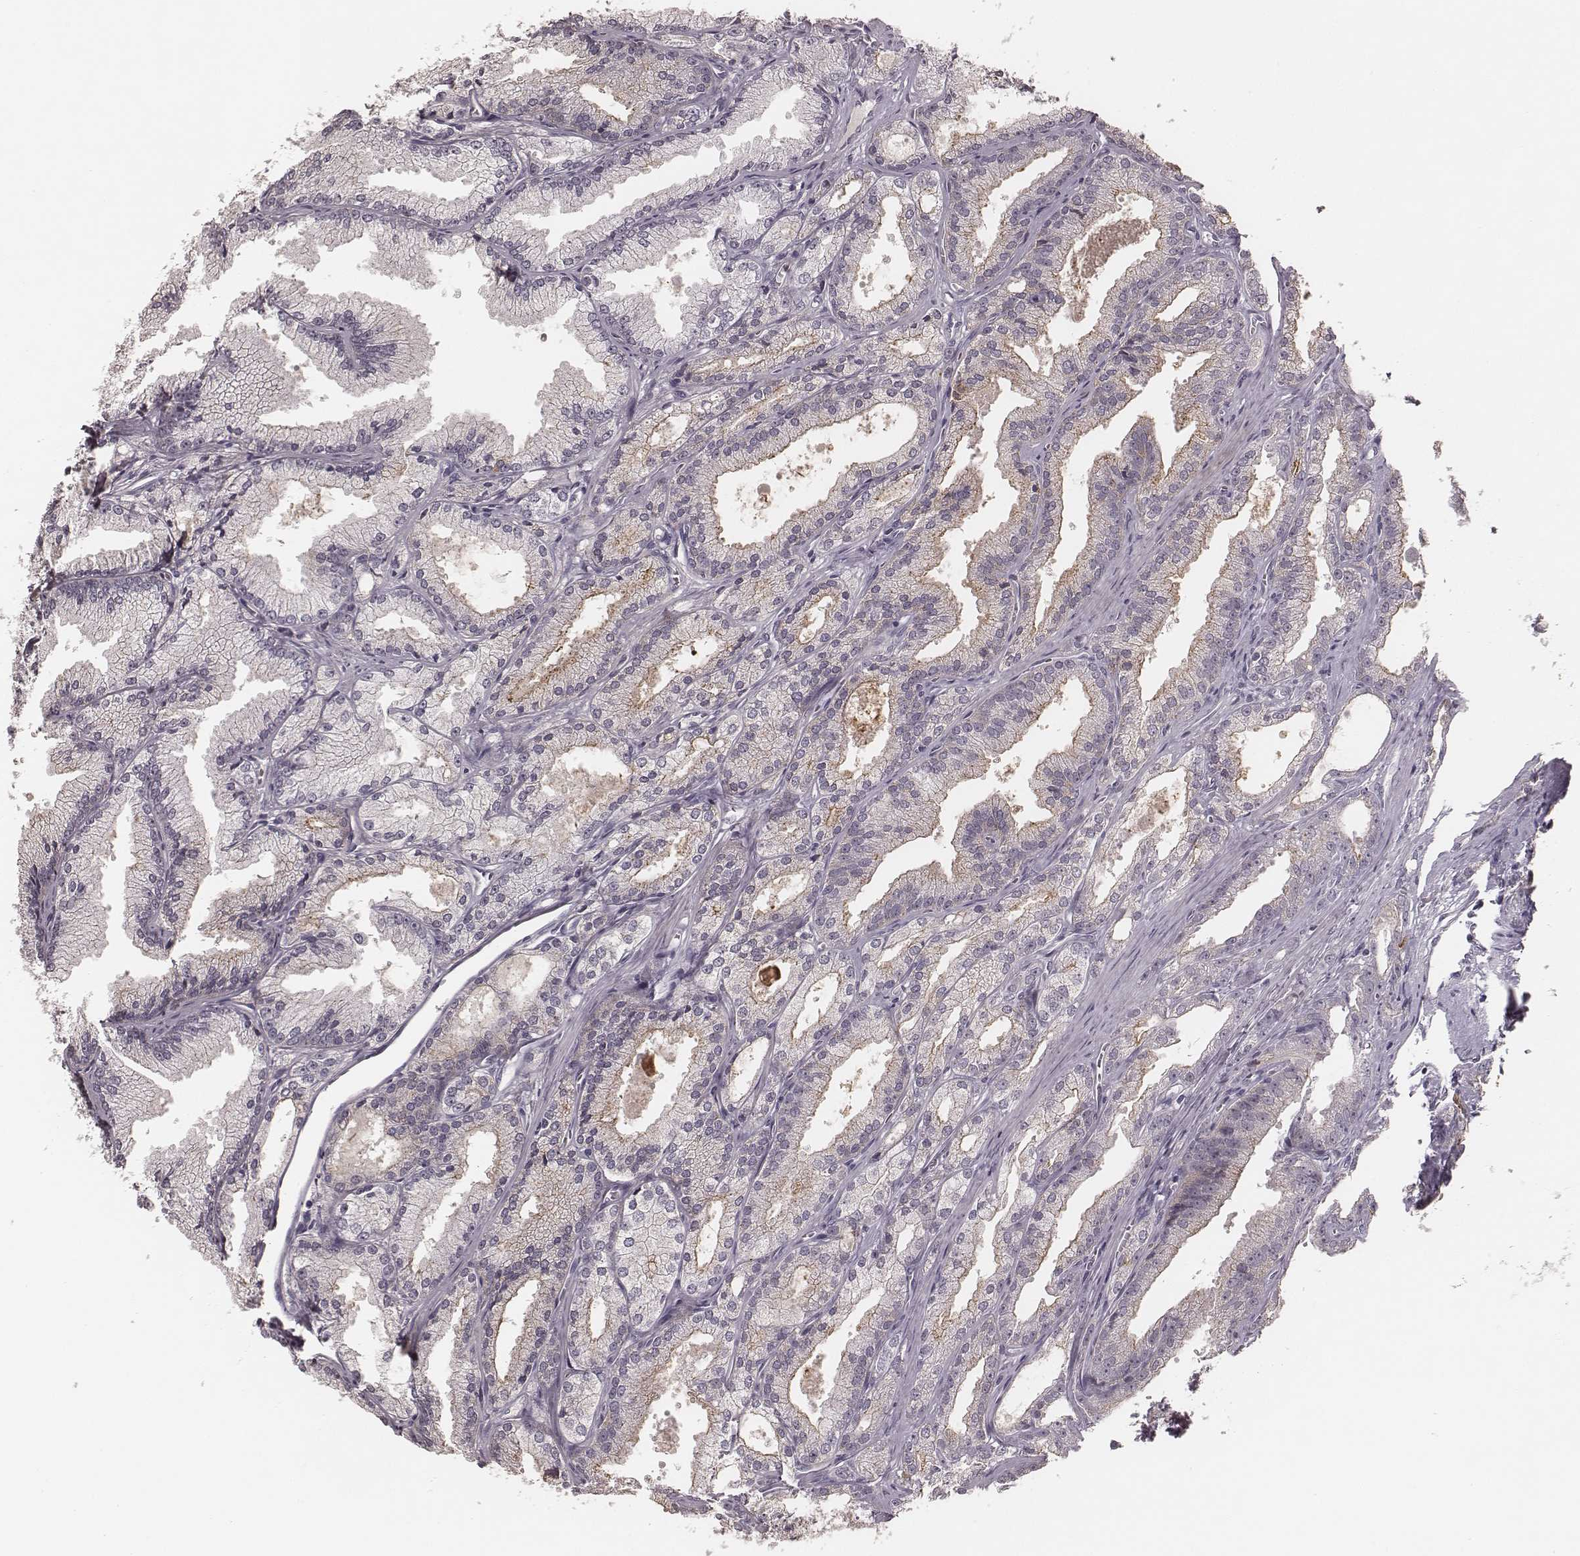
{"staining": {"intensity": "weak", "quantity": "25%-75%", "location": "cytoplasmic/membranous"}, "tissue": "prostate cancer", "cell_type": "Tumor cells", "image_type": "cancer", "snomed": [{"axis": "morphology", "description": "Adenocarcinoma, NOS"}, {"axis": "morphology", "description": "Adenocarcinoma, High grade"}, {"axis": "topography", "description": "Prostate"}], "caption": "Immunohistochemical staining of human prostate cancer displays low levels of weak cytoplasmic/membranous positivity in approximately 25%-75% of tumor cells.", "gene": "SMIM24", "patient": {"sex": "male", "age": 70}}